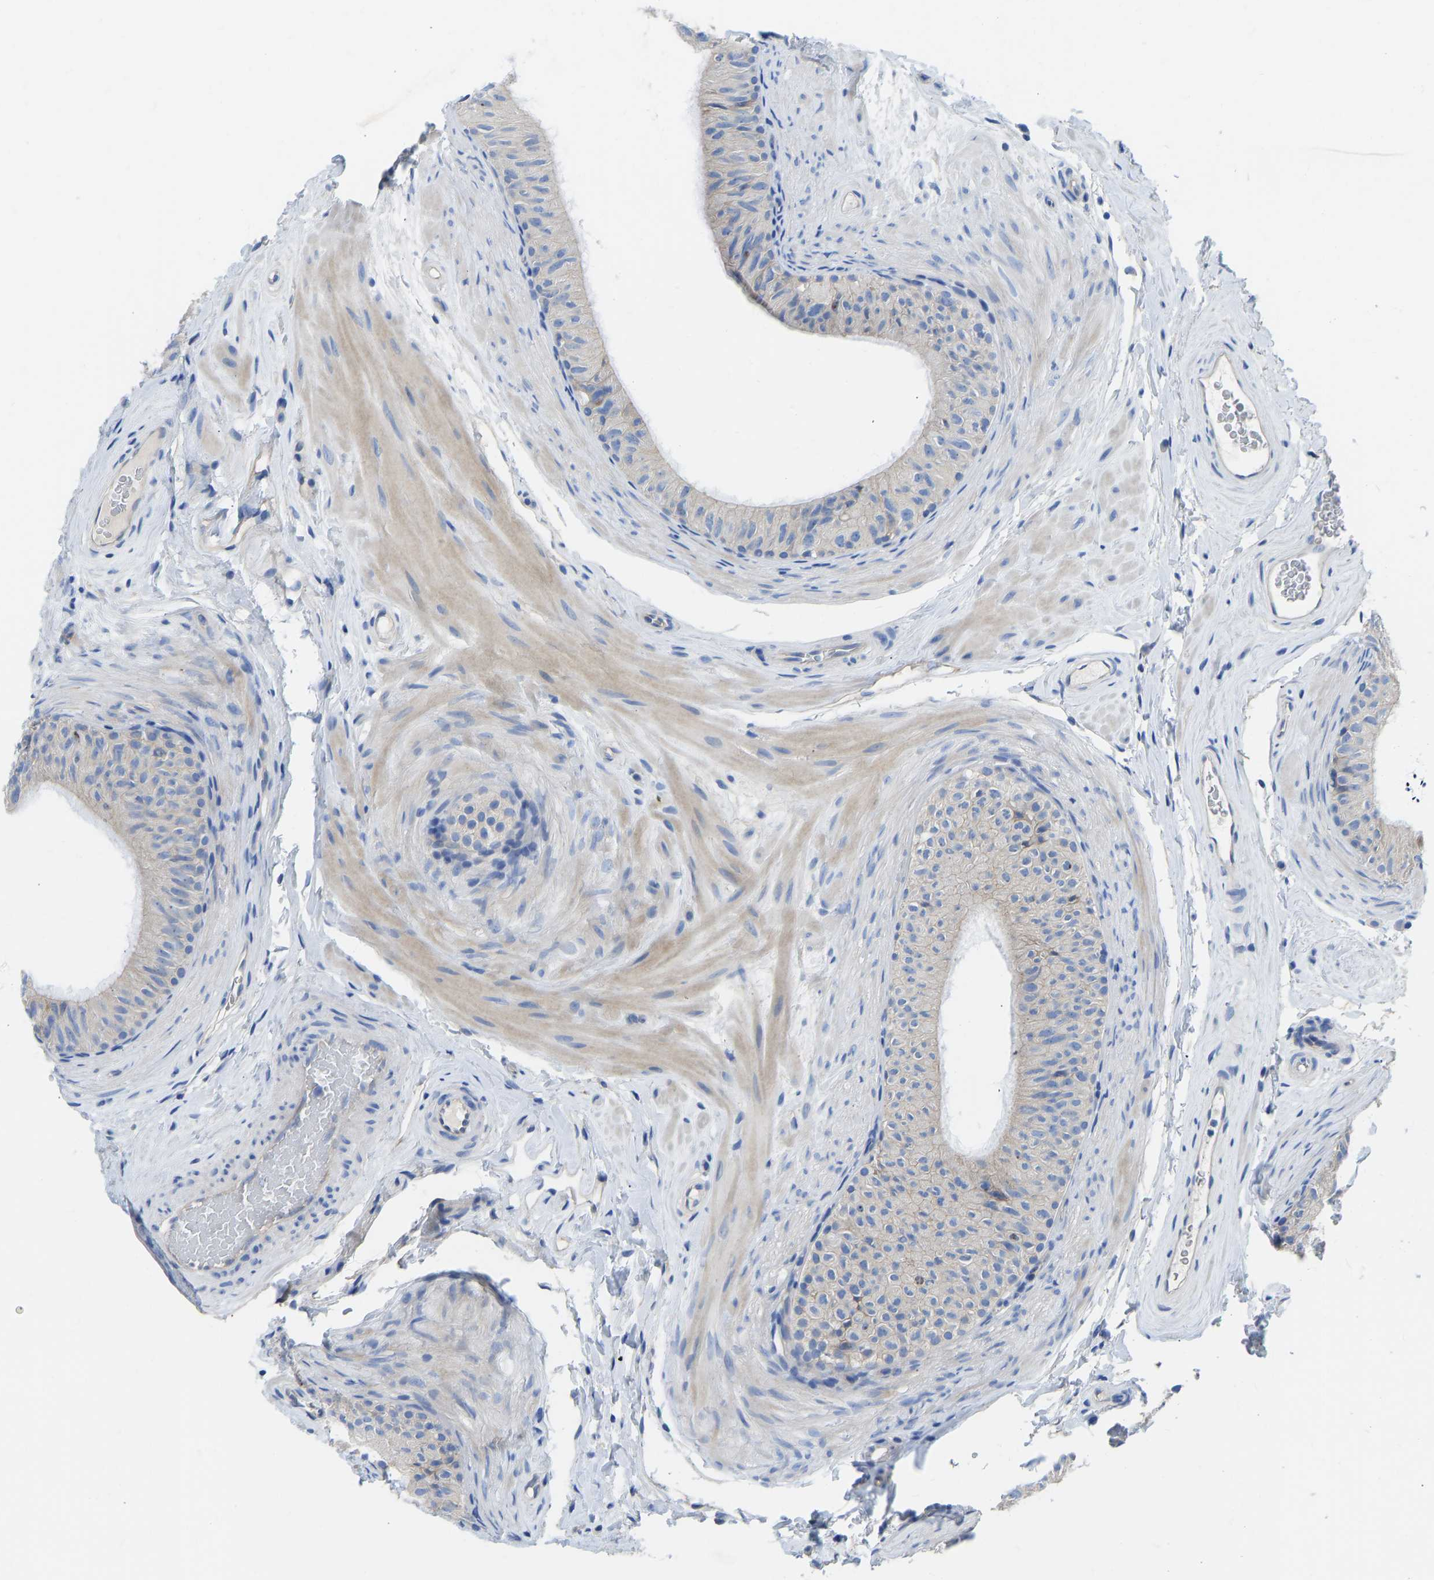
{"staining": {"intensity": "negative", "quantity": "none", "location": "none"}, "tissue": "epididymis", "cell_type": "Glandular cells", "image_type": "normal", "snomed": [{"axis": "morphology", "description": "Normal tissue, NOS"}, {"axis": "topography", "description": "Epididymis"}], "caption": "Immunohistochemistry (IHC) of unremarkable epididymis shows no positivity in glandular cells.", "gene": "CHAD", "patient": {"sex": "male", "age": 34}}